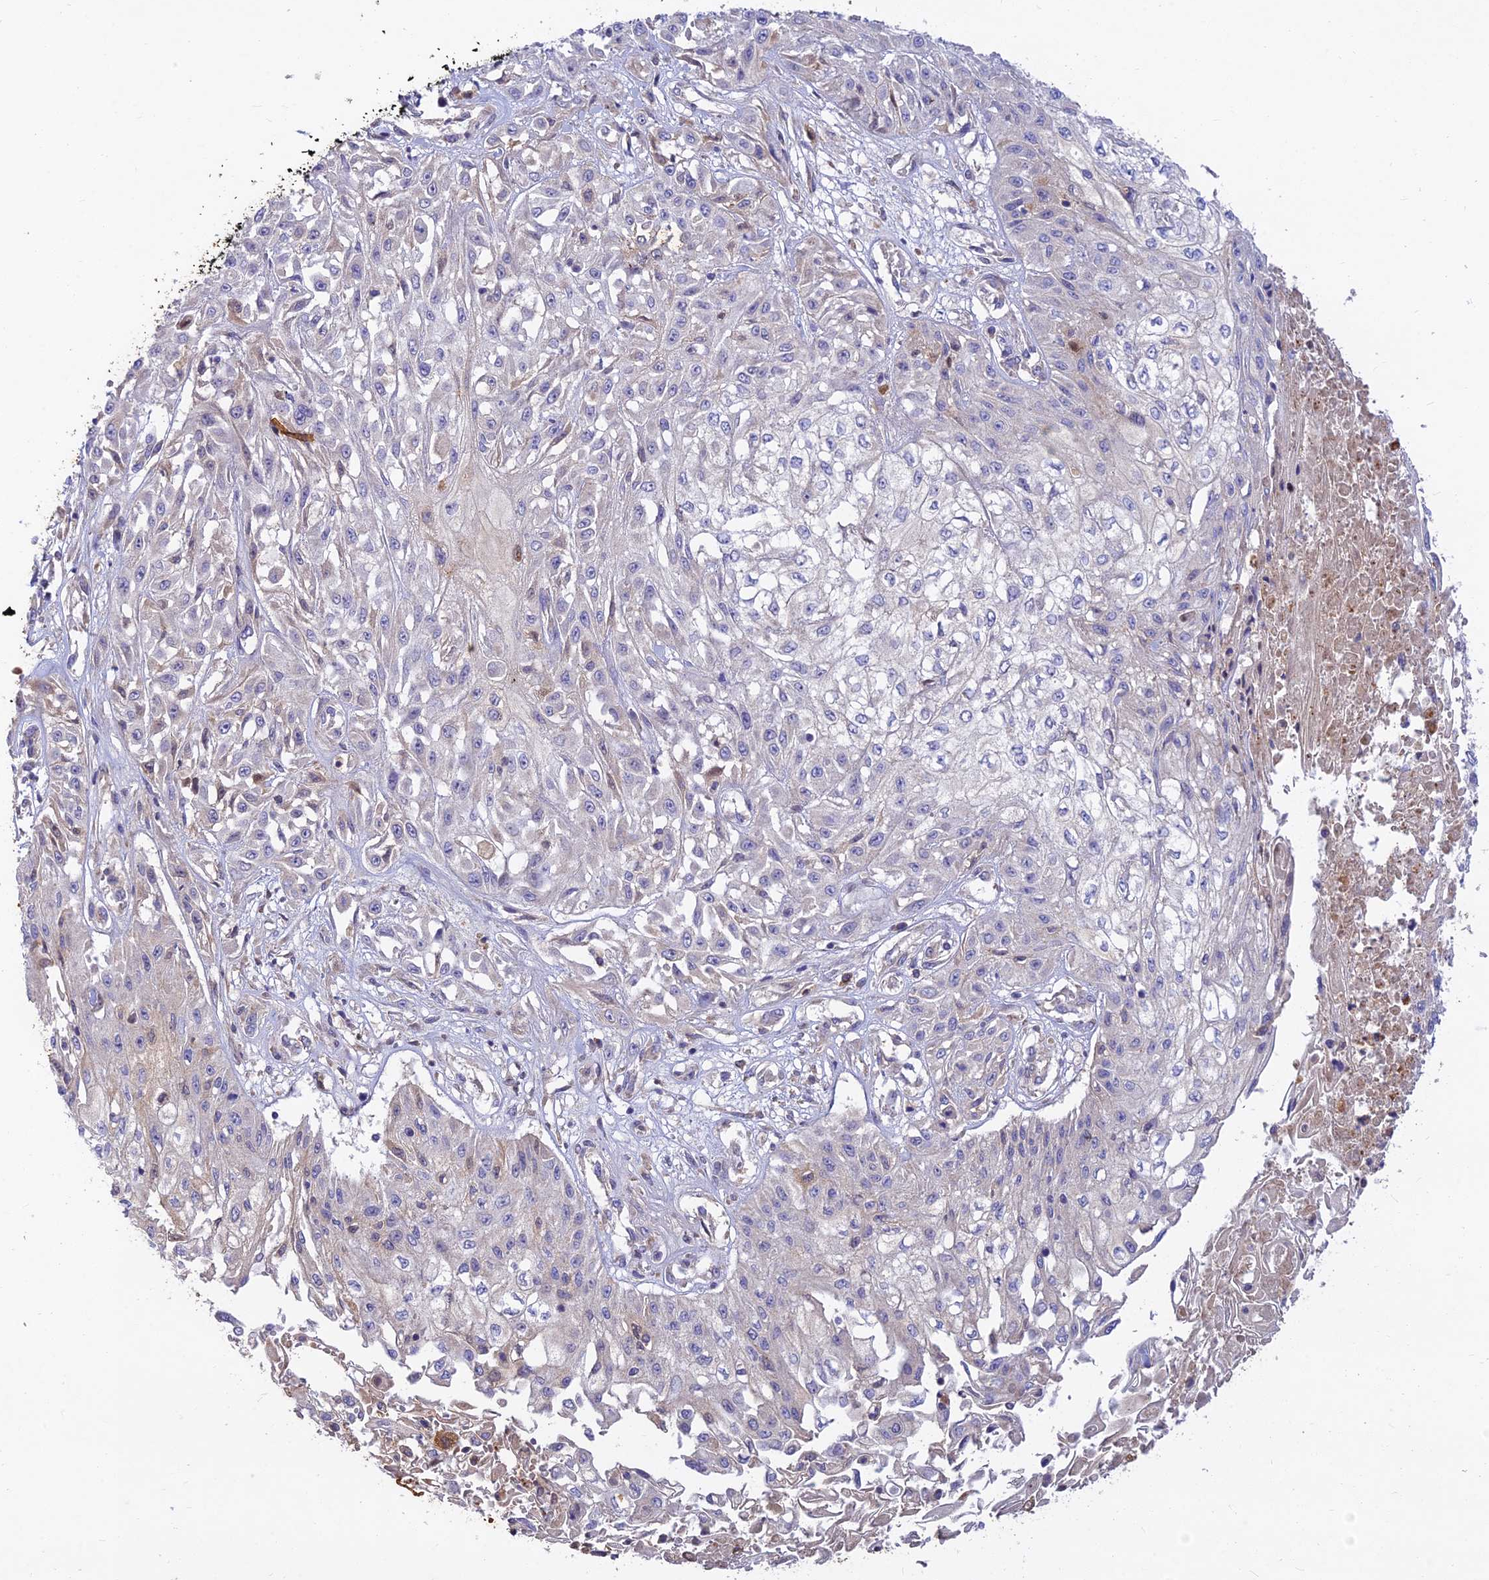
{"staining": {"intensity": "negative", "quantity": "none", "location": "none"}, "tissue": "skin cancer", "cell_type": "Tumor cells", "image_type": "cancer", "snomed": [{"axis": "morphology", "description": "Squamous cell carcinoma, NOS"}, {"axis": "morphology", "description": "Squamous cell carcinoma, metastatic, NOS"}, {"axis": "topography", "description": "Skin"}, {"axis": "topography", "description": "Lymph node"}], "caption": "This is an immunohistochemistry histopathology image of human skin cancer. There is no positivity in tumor cells.", "gene": "ACSM5", "patient": {"sex": "male", "age": 75}}